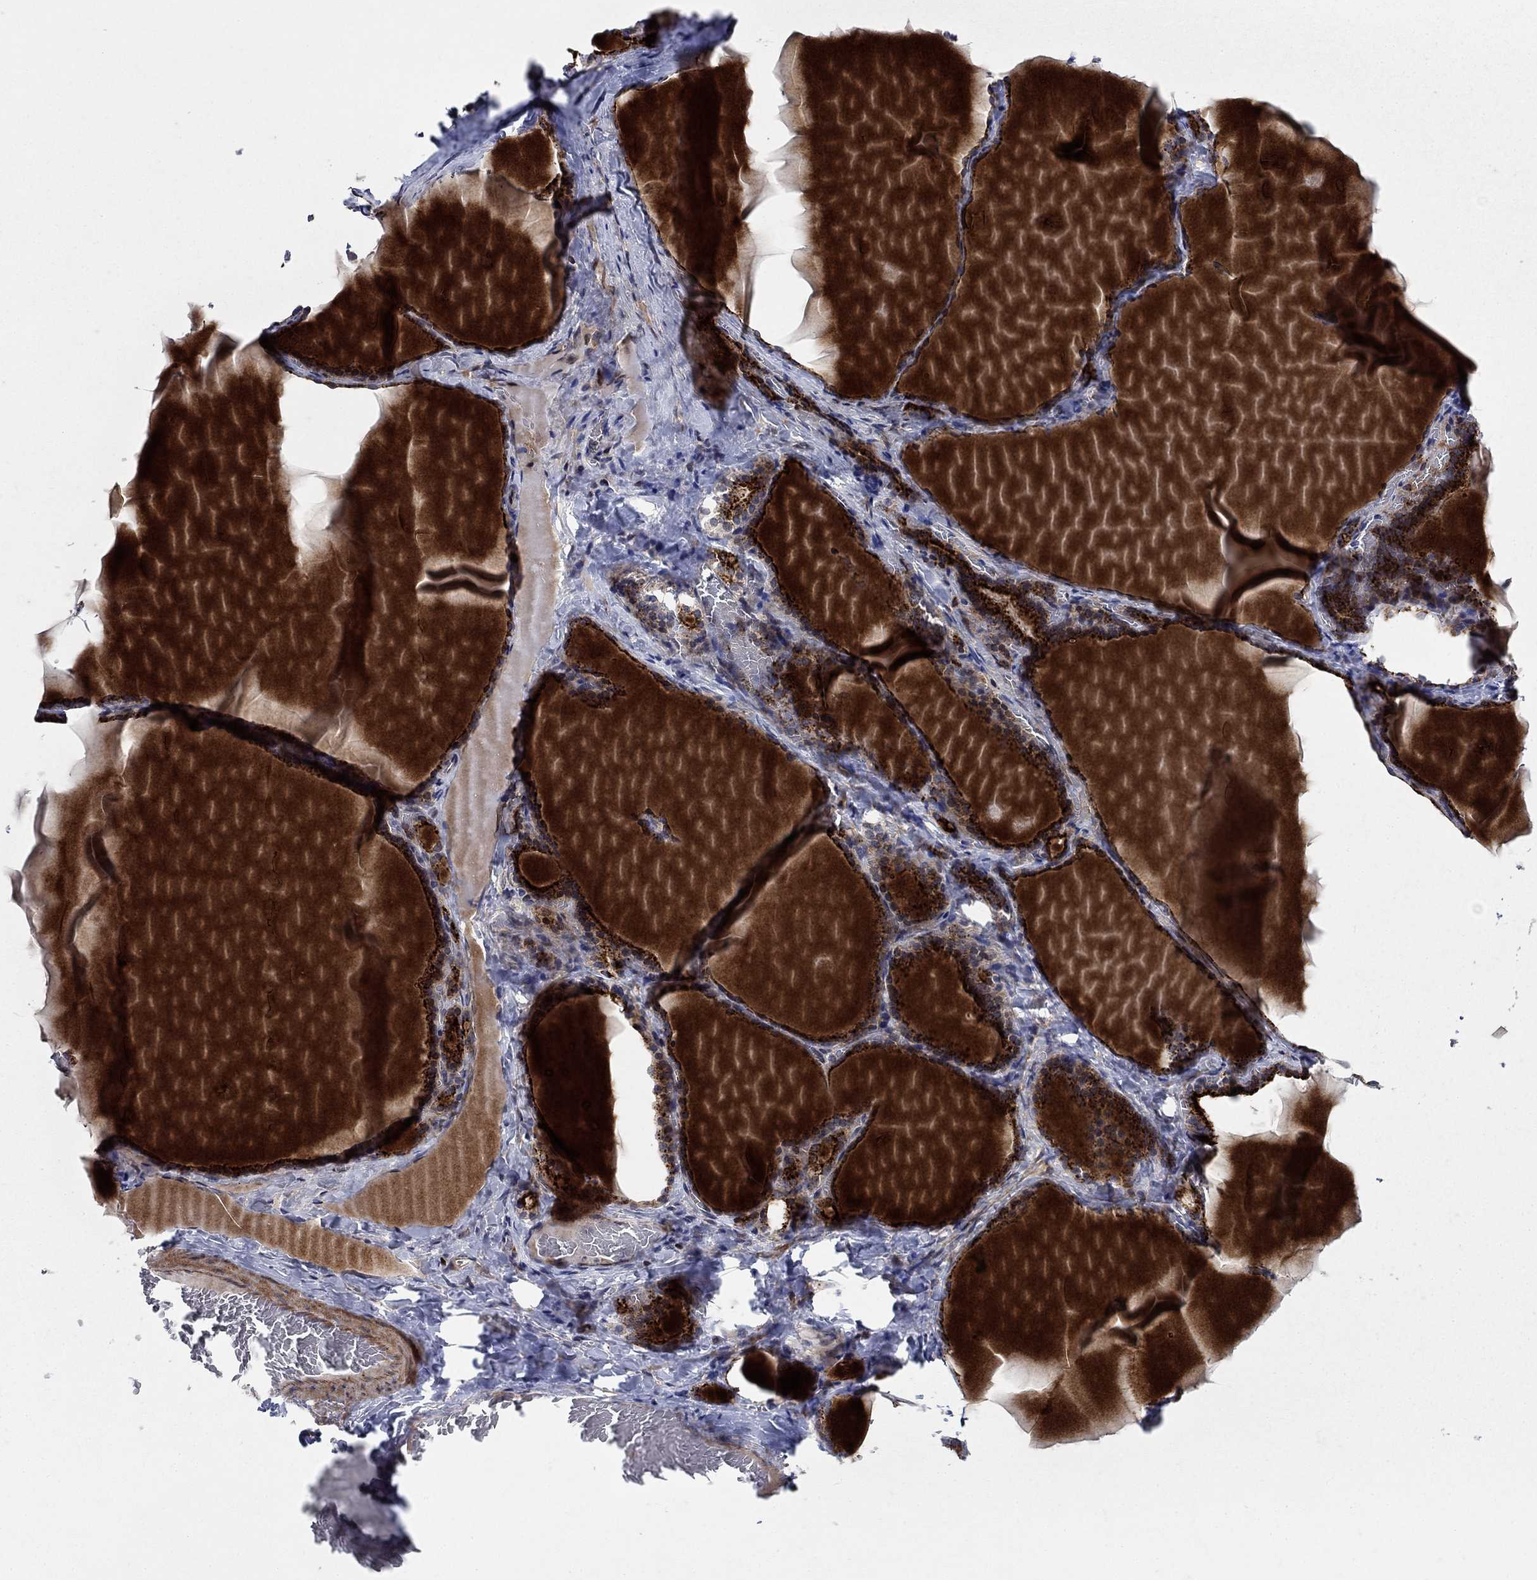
{"staining": {"intensity": "strong", "quantity": ">75%", "location": "cytoplasmic/membranous"}, "tissue": "thyroid gland", "cell_type": "Glandular cells", "image_type": "normal", "snomed": [{"axis": "morphology", "description": "Normal tissue, NOS"}, {"axis": "morphology", "description": "Hyperplasia, NOS"}, {"axis": "topography", "description": "Thyroid gland"}], "caption": "Immunohistochemistry (IHC) histopathology image of unremarkable human thyroid gland stained for a protein (brown), which reveals high levels of strong cytoplasmic/membranous expression in approximately >75% of glandular cells.", "gene": "SLC7A1", "patient": {"sex": "female", "age": 27}}